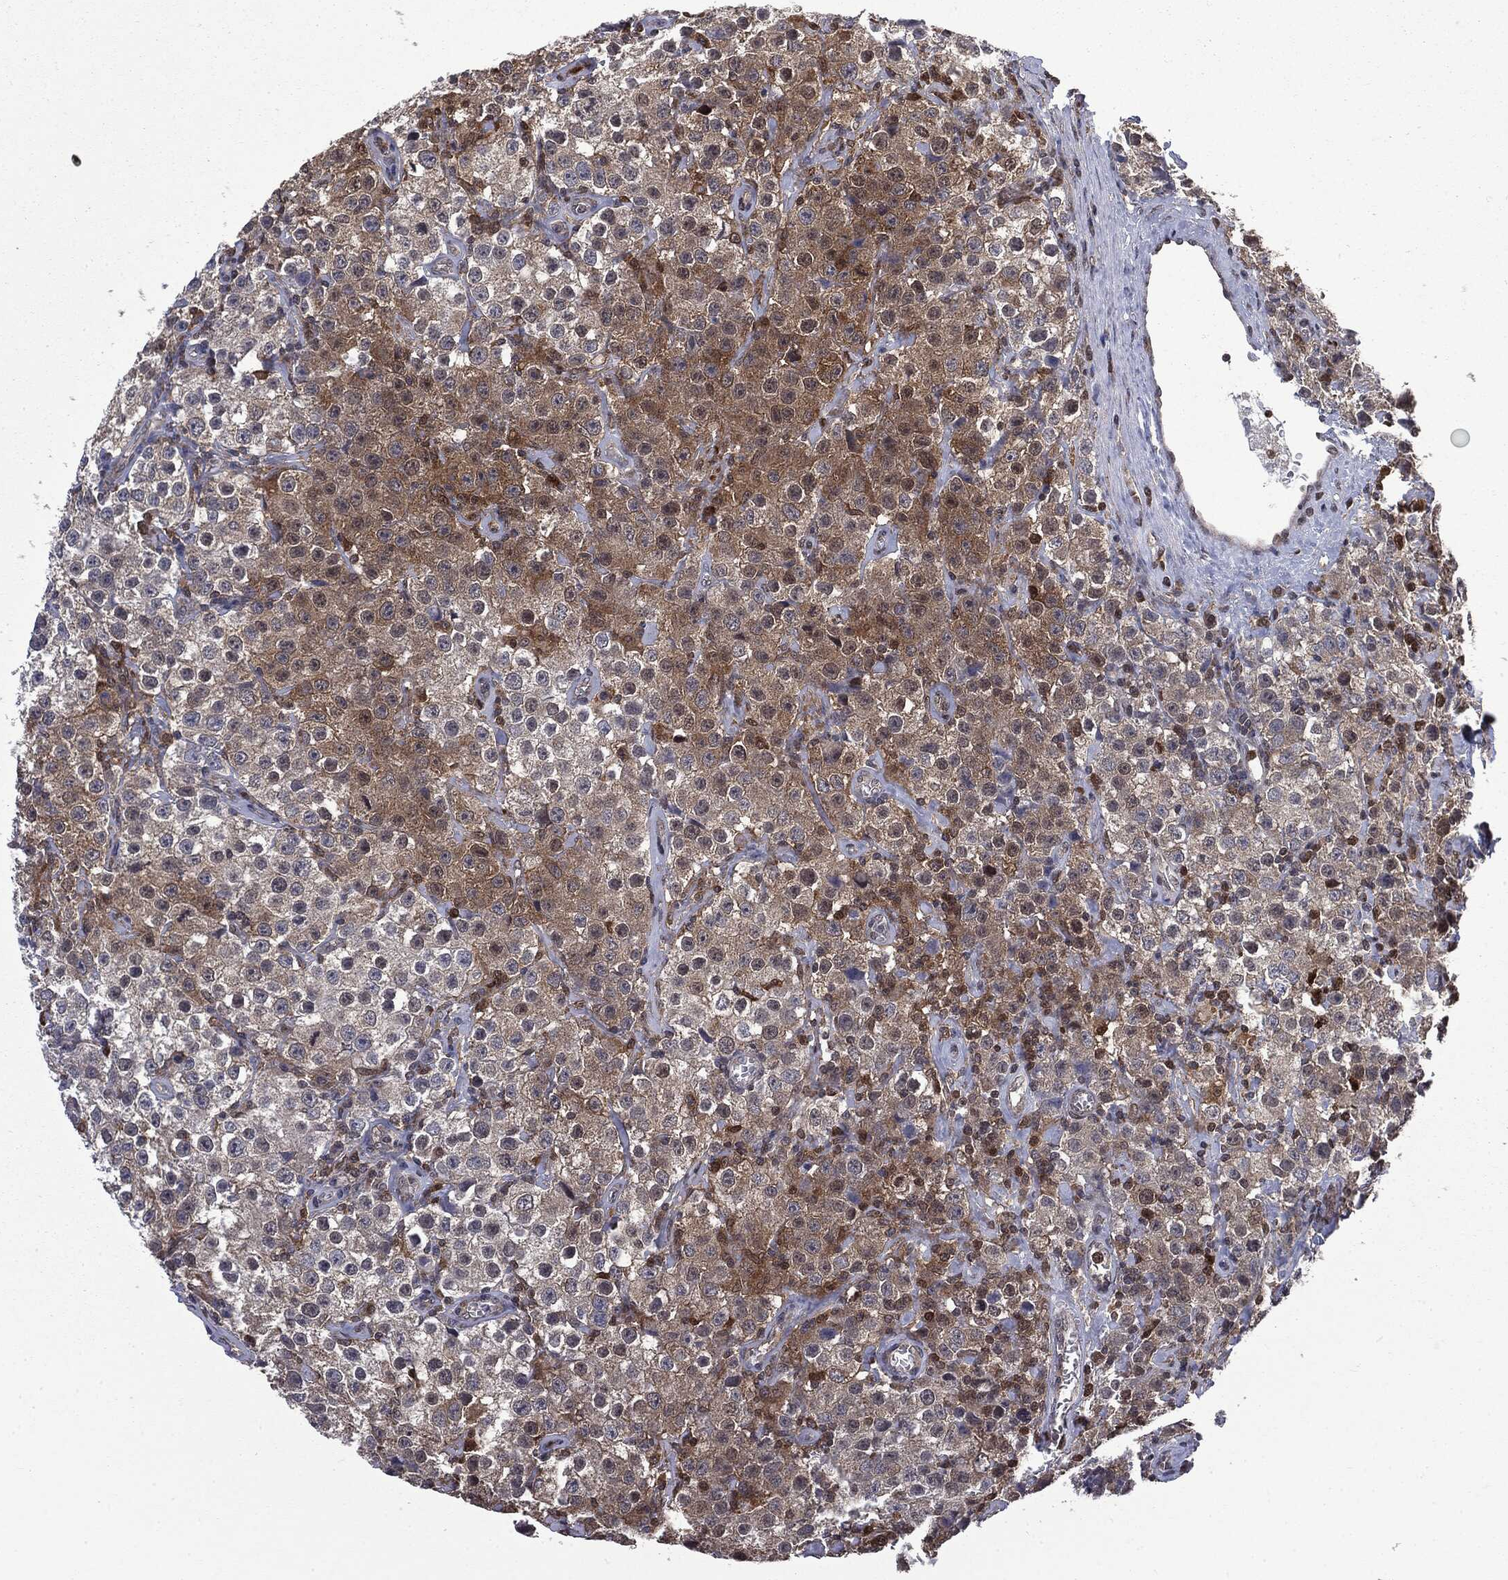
{"staining": {"intensity": "moderate", "quantity": "<25%", "location": "cytoplasmic/membranous"}, "tissue": "testis cancer", "cell_type": "Tumor cells", "image_type": "cancer", "snomed": [{"axis": "morphology", "description": "Seminoma, NOS"}, {"axis": "topography", "description": "Testis"}], "caption": "There is low levels of moderate cytoplasmic/membranous staining in tumor cells of testis cancer, as demonstrated by immunohistochemical staining (brown color).", "gene": "GPI", "patient": {"sex": "male", "age": 52}}